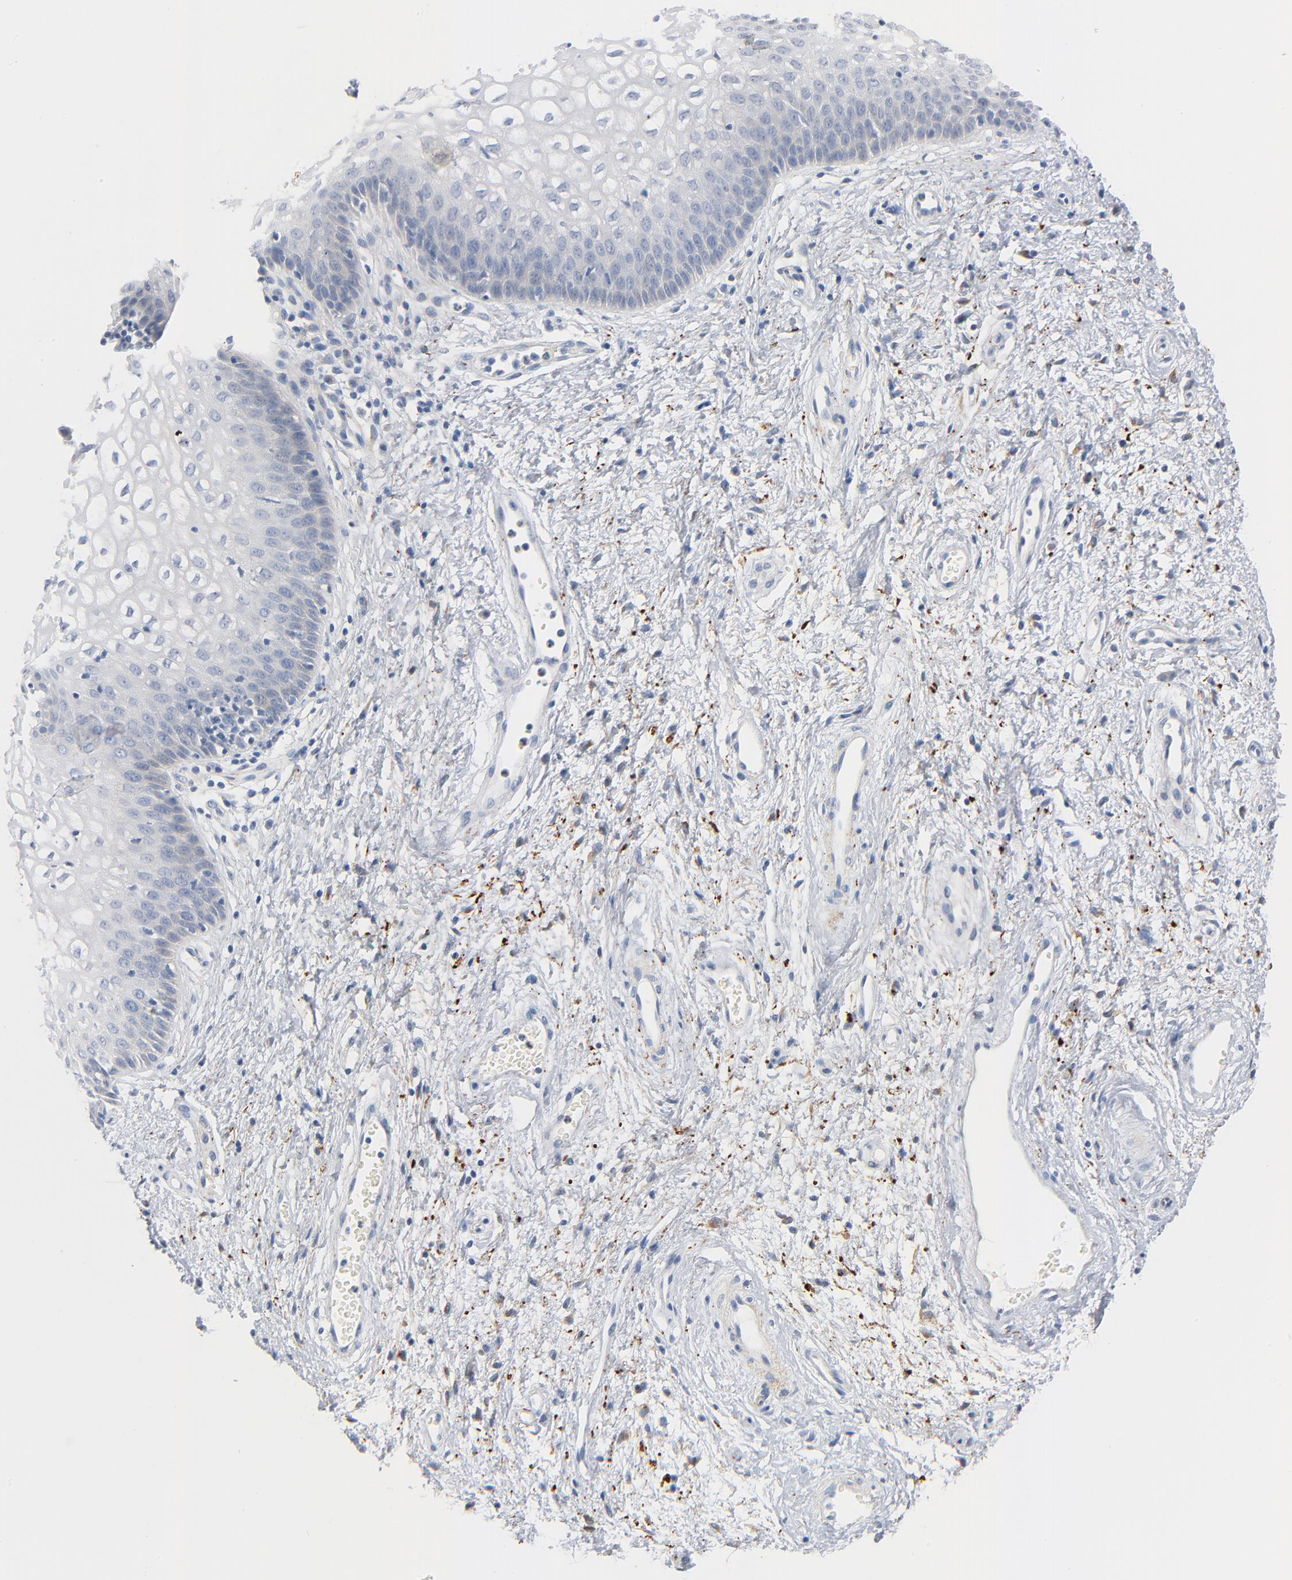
{"staining": {"intensity": "negative", "quantity": "none", "location": "none"}, "tissue": "vagina", "cell_type": "Squamous epithelial cells", "image_type": "normal", "snomed": [{"axis": "morphology", "description": "Normal tissue, NOS"}, {"axis": "topography", "description": "Vagina"}], "caption": "IHC photomicrograph of normal vagina: human vagina stained with DAB (3,3'-diaminobenzidine) exhibits no significant protein staining in squamous epithelial cells. Brightfield microscopy of immunohistochemistry (IHC) stained with DAB (brown) and hematoxylin (blue), captured at high magnification.", "gene": "IFT43", "patient": {"sex": "female", "age": 34}}